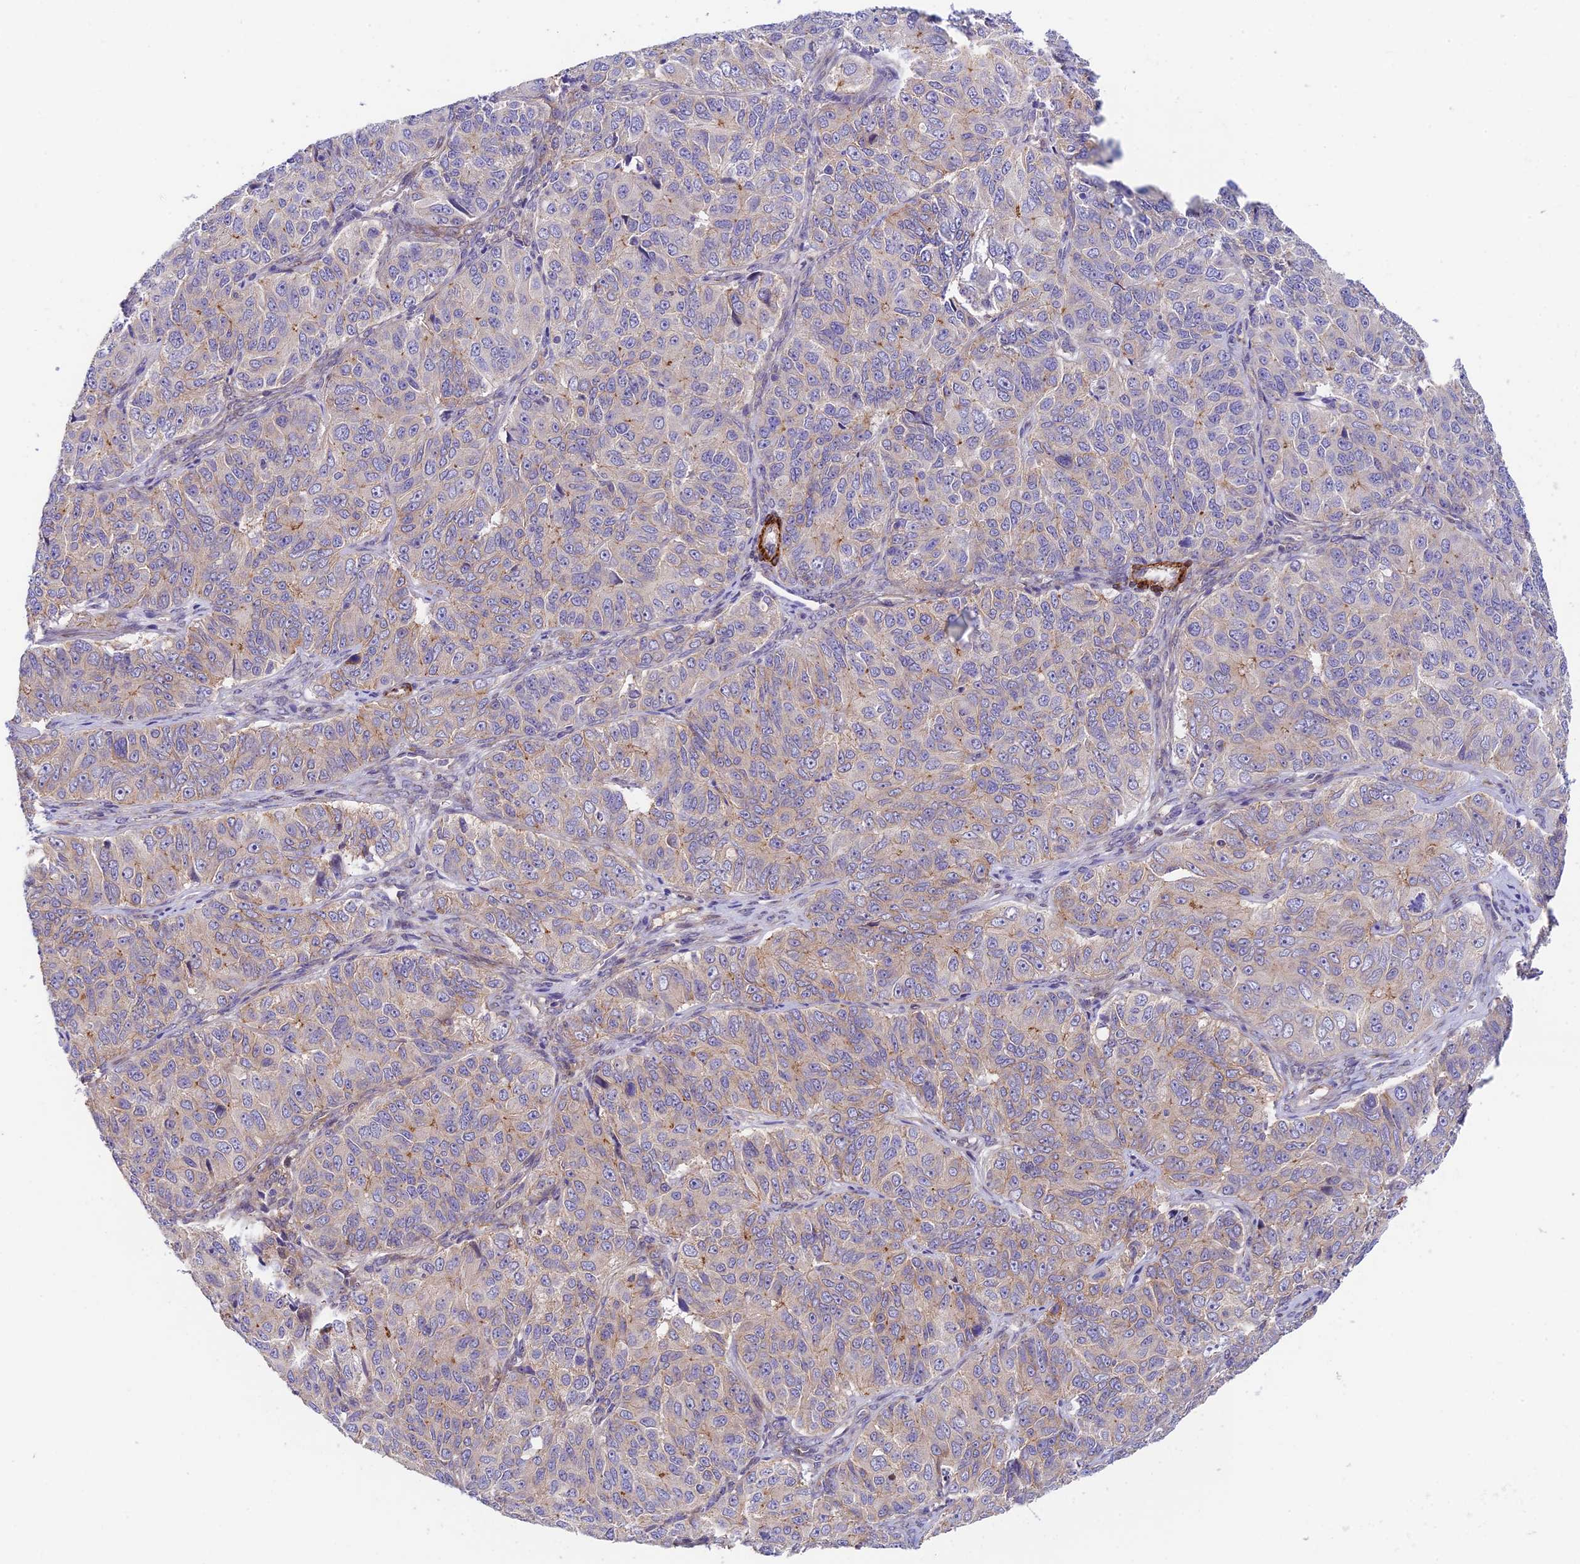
{"staining": {"intensity": "weak", "quantity": "<25%", "location": "cytoplasmic/membranous"}, "tissue": "ovarian cancer", "cell_type": "Tumor cells", "image_type": "cancer", "snomed": [{"axis": "morphology", "description": "Carcinoma, endometroid"}, {"axis": "topography", "description": "Ovary"}], "caption": "A photomicrograph of ovarian endometroid carcinoma stained for a protein reveals no brown staining in tumor cells.", "gene": "ANKRD50", "patient": {"sex": "female", "age": 51}}